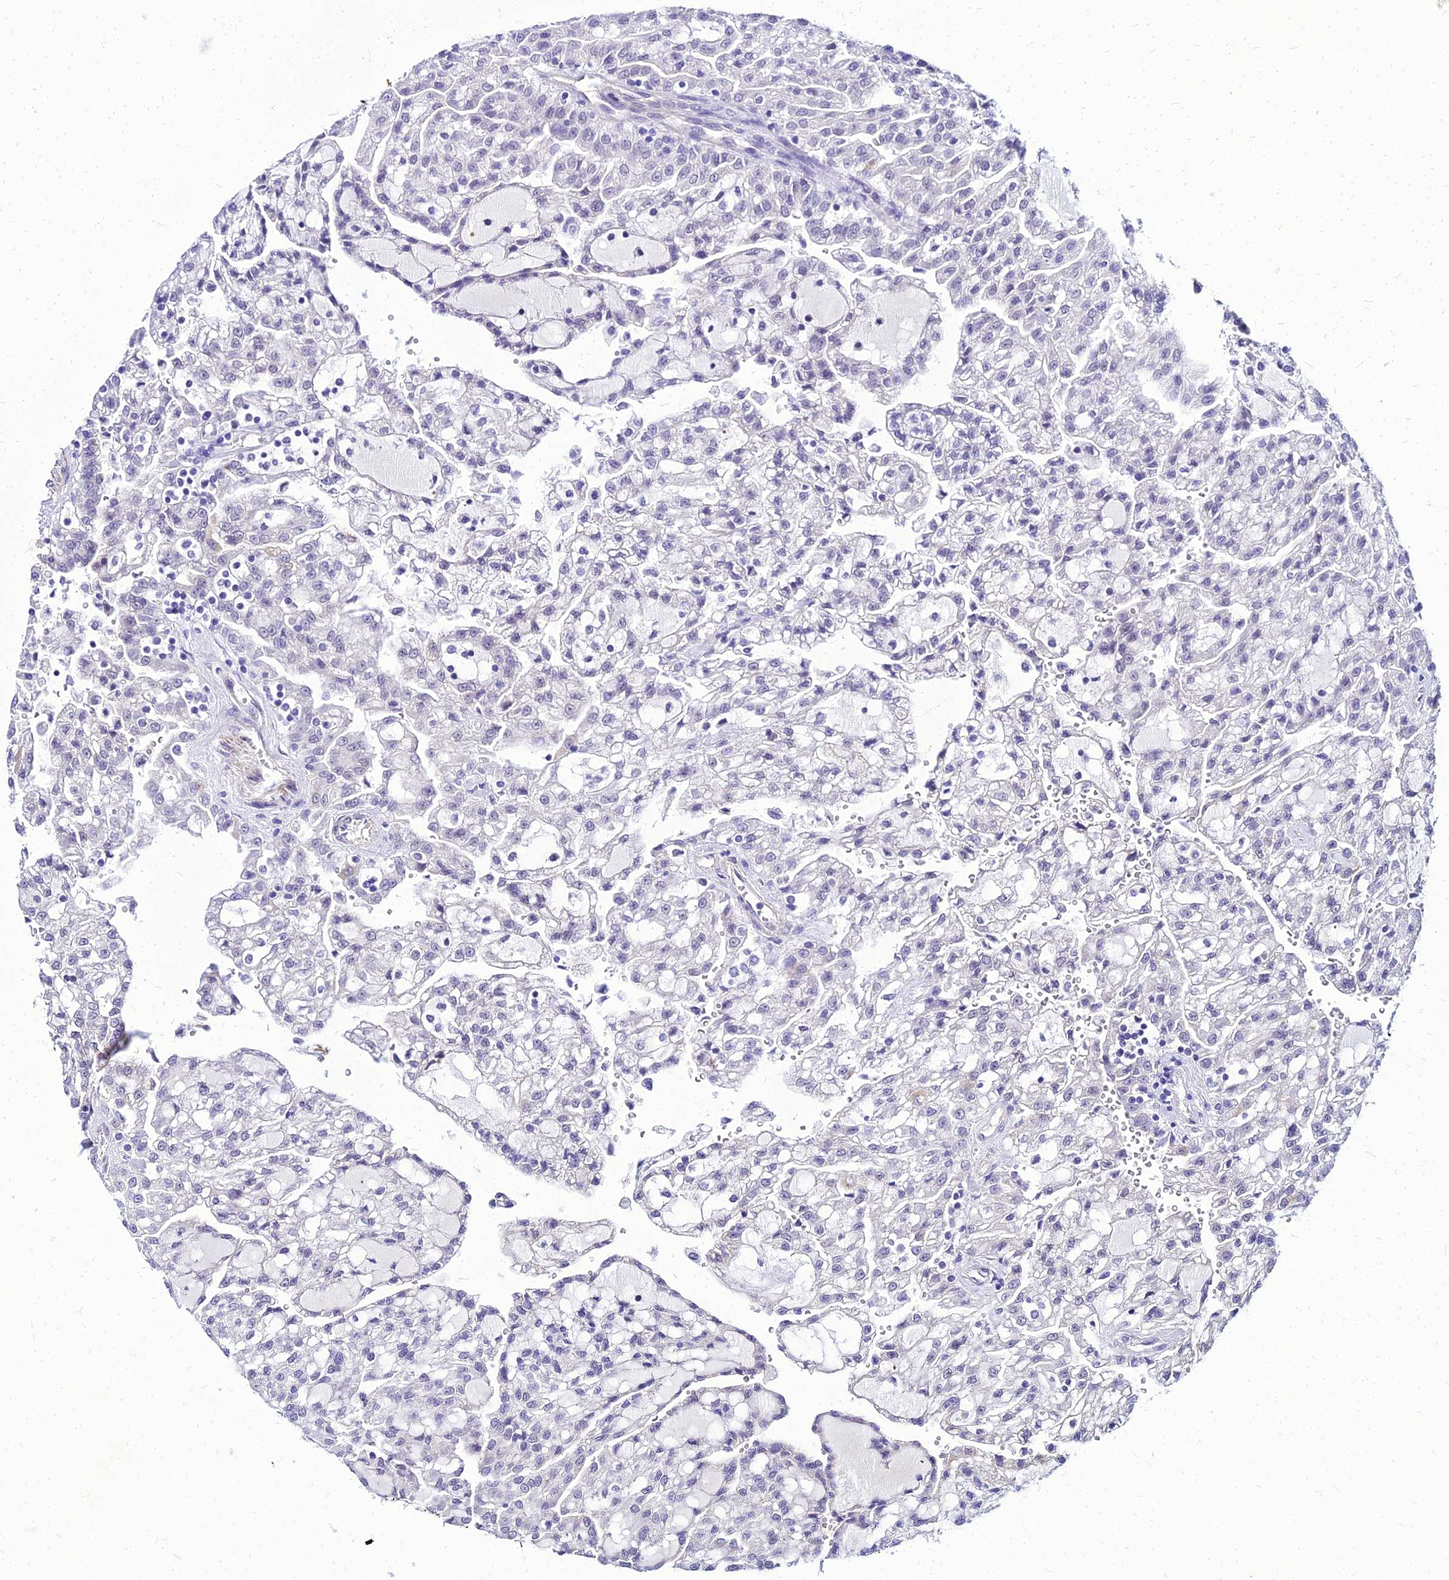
{"staining": {"intensity": "negative", "quantity": "none", "location": "none"}, "tissue": "renal cancer", "cell_type": "Tumor cells", "image_type": "cancer", "snomed": [{"axis": "morphology", "description": "Adenocarcinoma, NOS"}, {"axis": "topography", "description": "Kidney"}], "caption": "Human renal cancer stained for a protein using IHC demonstrates no staining in tumor cells.", "gene": "YEATS2", "patient": {"sex": "male", "age": 63}}